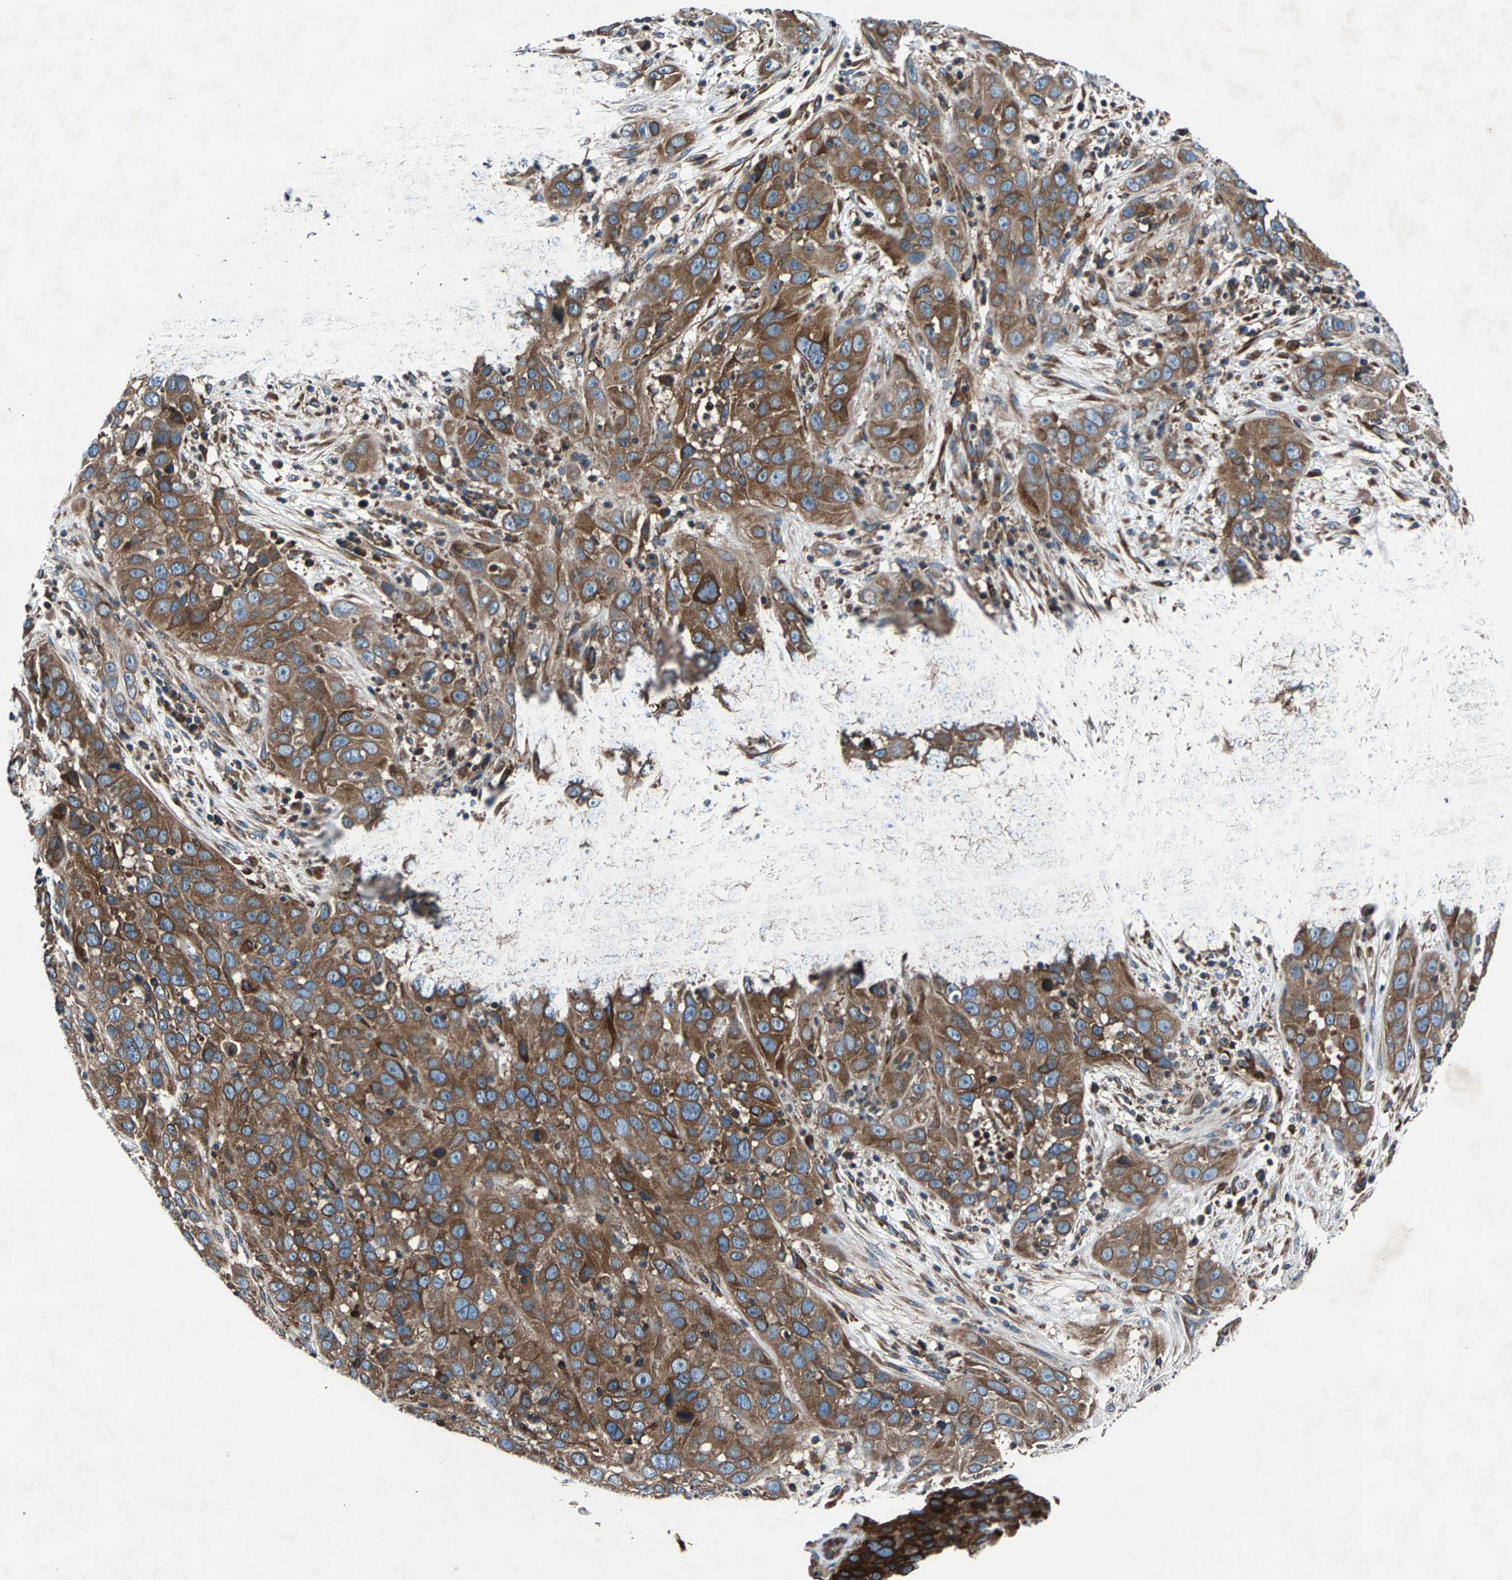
{"staining": {"intensity": "moderate", "quantity": ">75%", "location": "cytoplasmic/membranous"}, "tissue": "cervical cancer", "cell_type": "Tumor cells", "image_type": "cancer", "snomed": [{"axis": "morphology", "description": "Squamous cell carcinoma, NOS"}, {"axis": "topography", "description": "Cervix"}], "caption": "This photomicrograph demonstrates IHC staining of human cervical cancer (squamous cell carcinoma), with medium moderate cytoplasmic/membranous staining in about >75% of tumor cells.", "gene": "LPCAT1", "patient": {"sex": "female", "age": 32}}